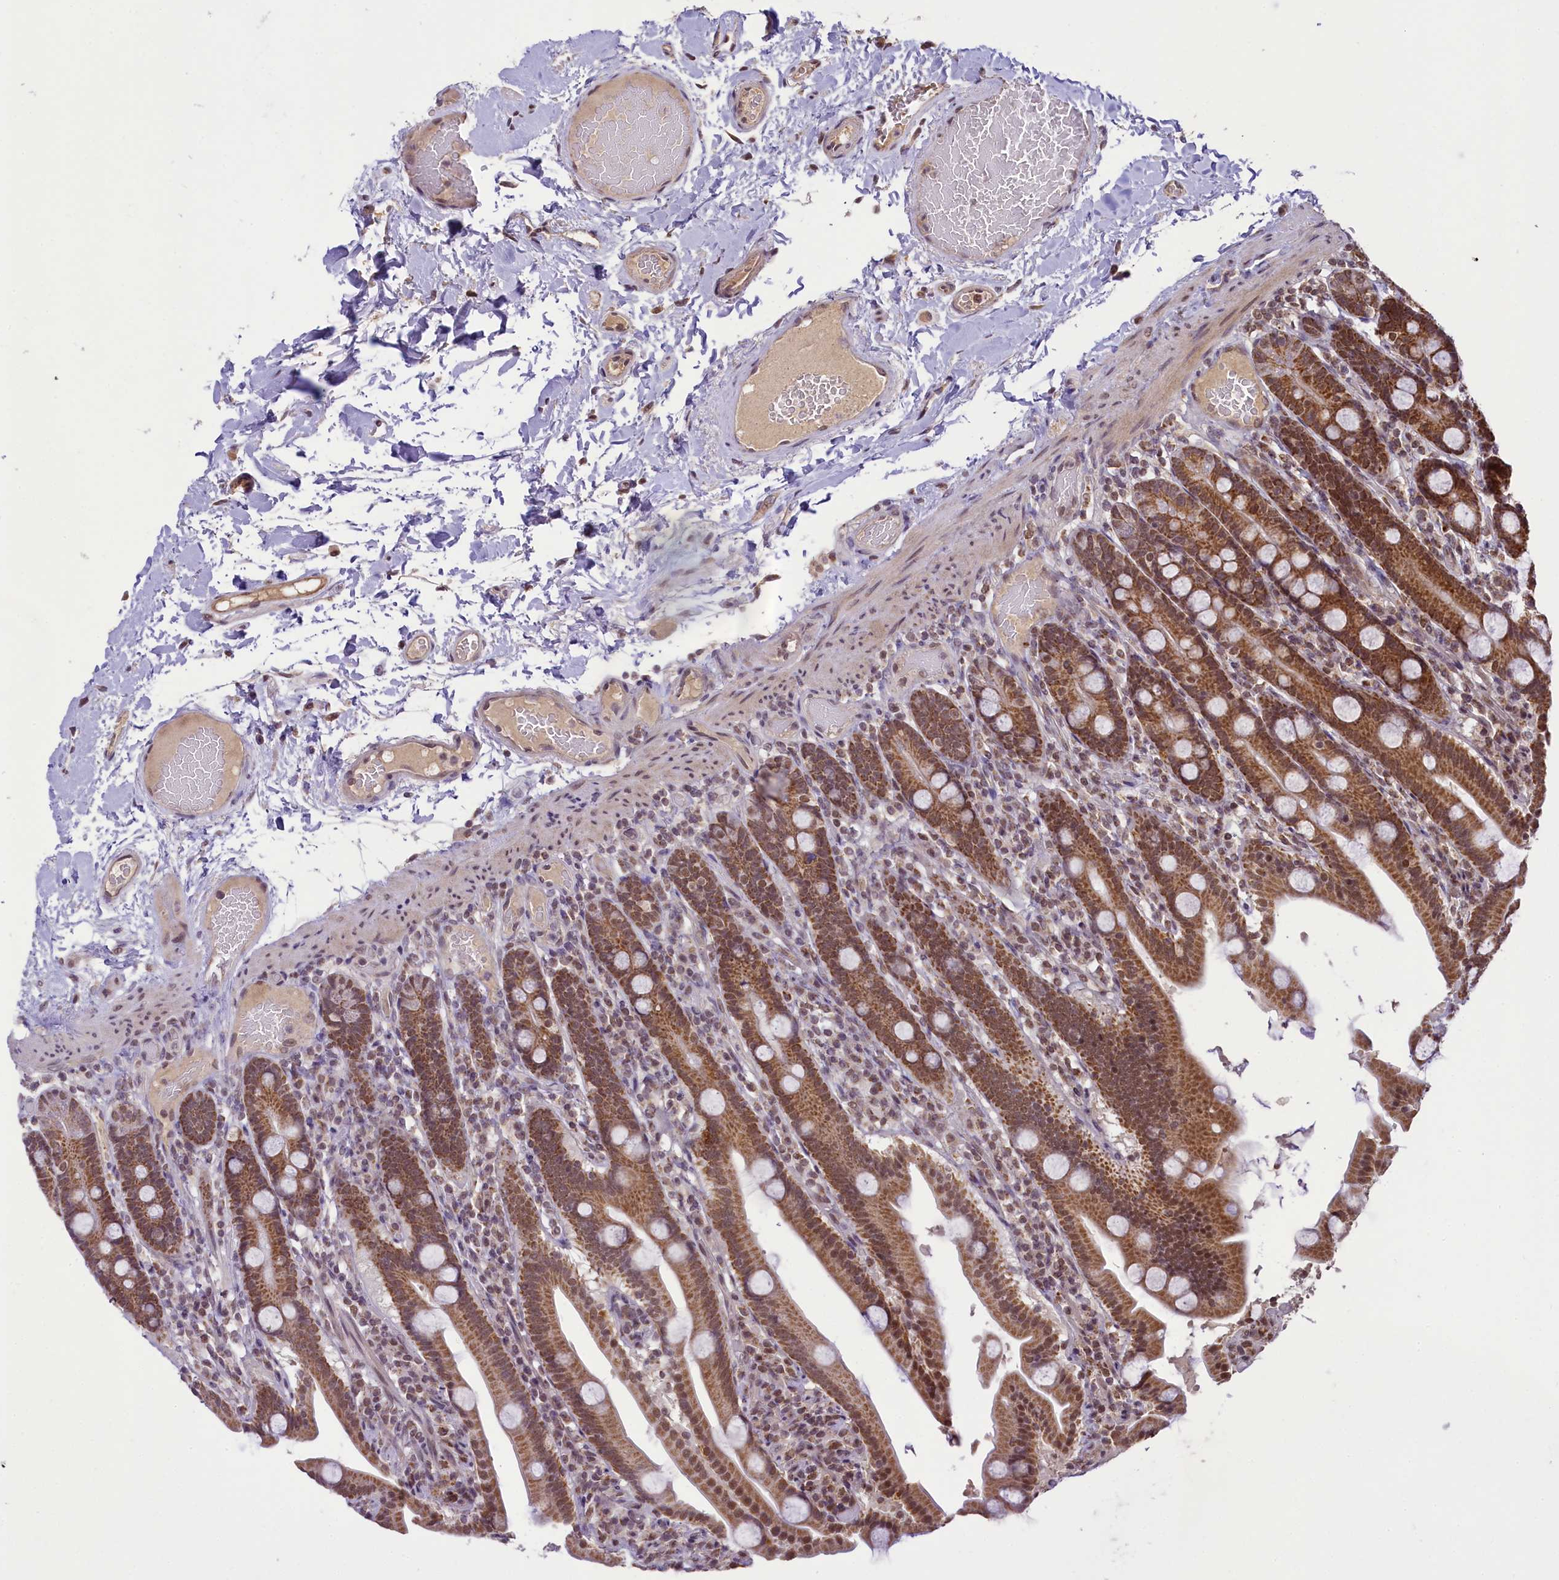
{"staining": {"intensity": "moderate", "quantity": ">75%", "location": "cytoplasmic/membranous,nuclear"}, "tissue": "duodenum", "cell_type": "Glandular cells", "image_type": "normal", "snomed": [{"axis": "morphology", "description": "Normal tissue, NOS"}, {"axis": "topography", "description": "Duodenum"}], "caption": "Immunohistochemical staining of normal human duodenum displays >75% levels of moderate cytoplasmic/membranous,nuclear protein expression in about >75% of glandular cells.", "gene": "PAF1", "patient": {"sex": "male", "age": 55}}